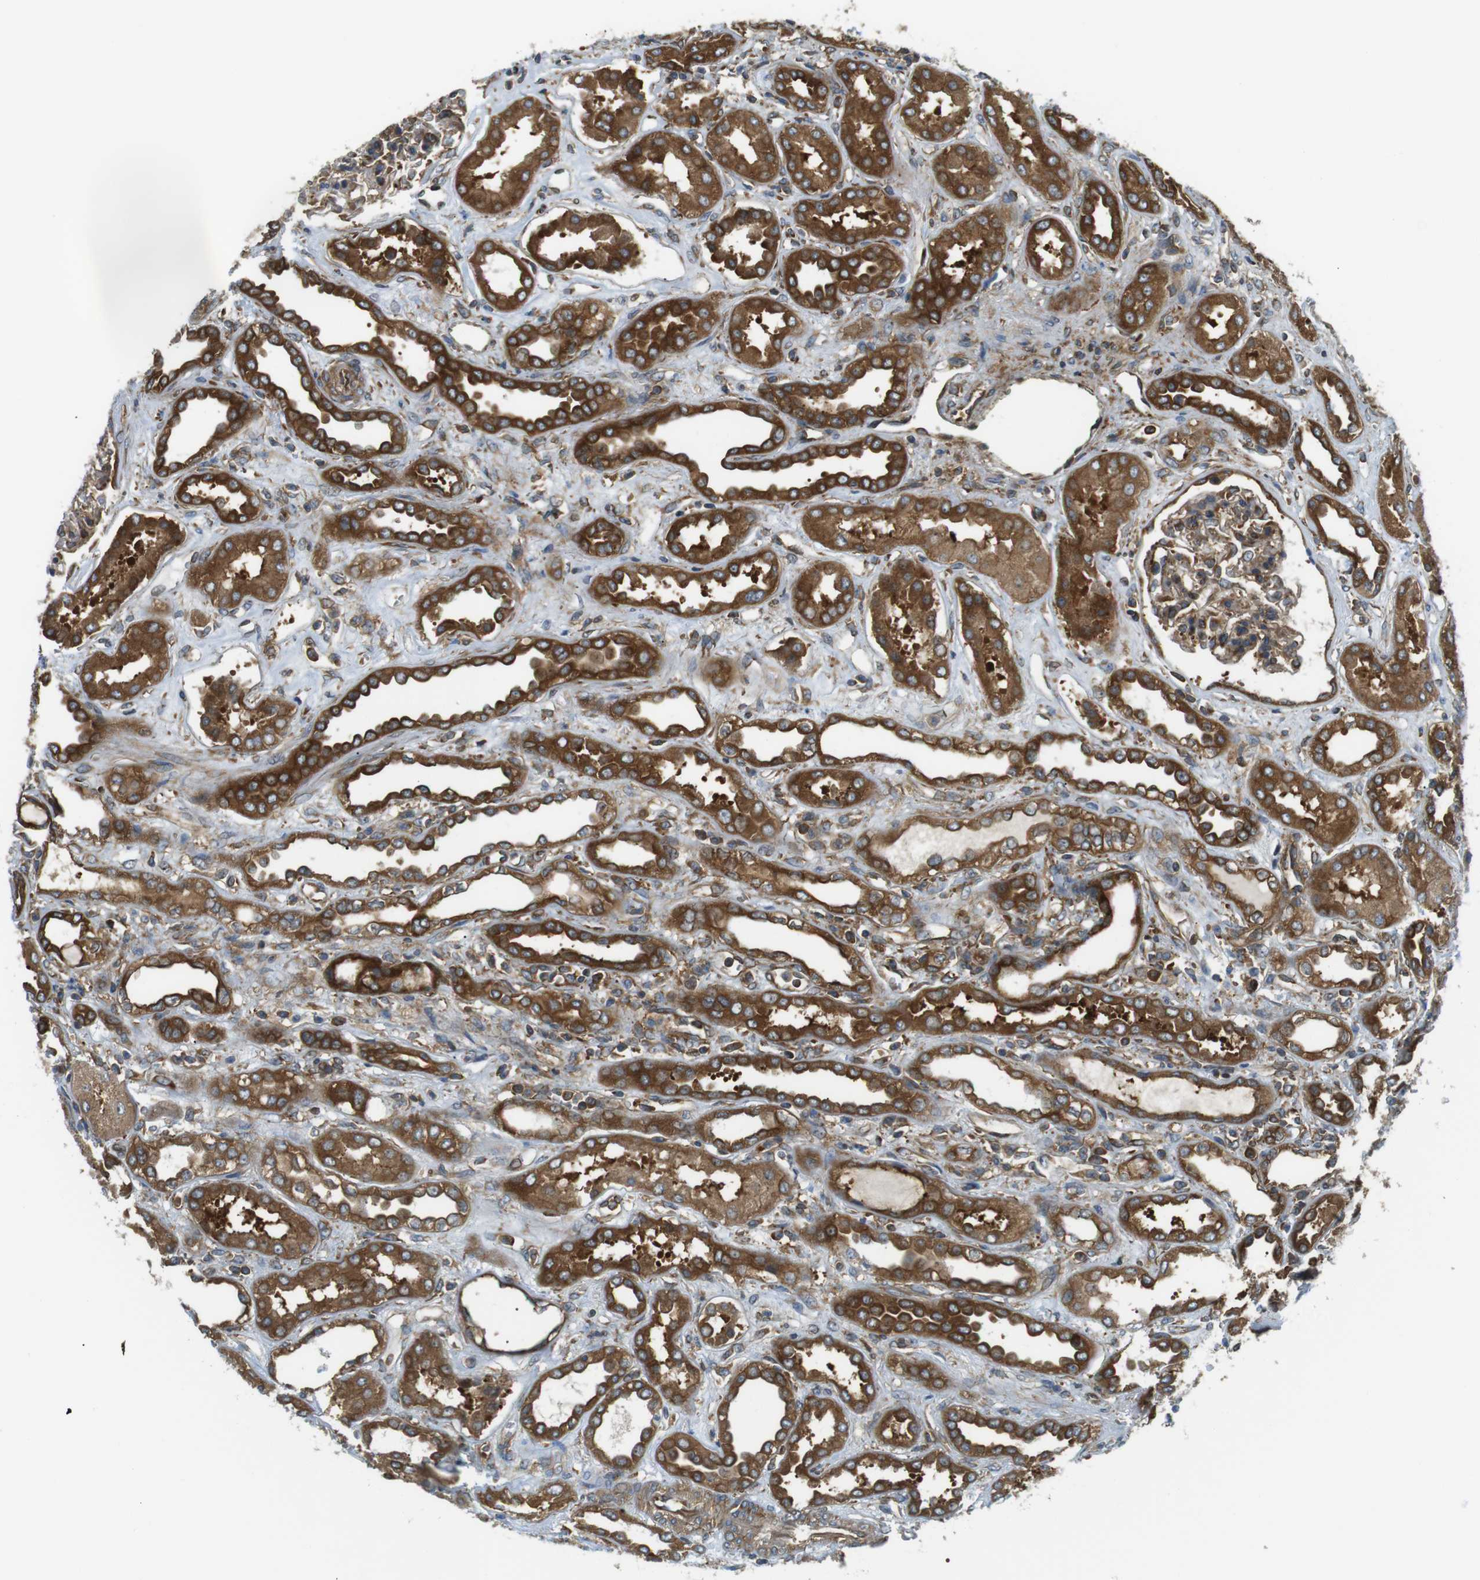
{"staining": {"intensity": "moderate", "quantity": ">75%", "location": "cytoplasmic/membranous"}, "tissue": "kidney", "cell_type": "Cells in glomeruli", "image_type": "normal", "snomed": [{"axis": "morphology", "description": "Normal tissue, NOS"}, {"axis": "topography", "description": "Kidney"}], "caption": "This photomicrograph displays immunohistochemistry staining of unremarkable kidney, with medium moderate cytoplasmic/membranous expression in about >75% of cells in glomeruli.", "gene": "TSC1", "patient": {"sex": "male", "age": 59}}